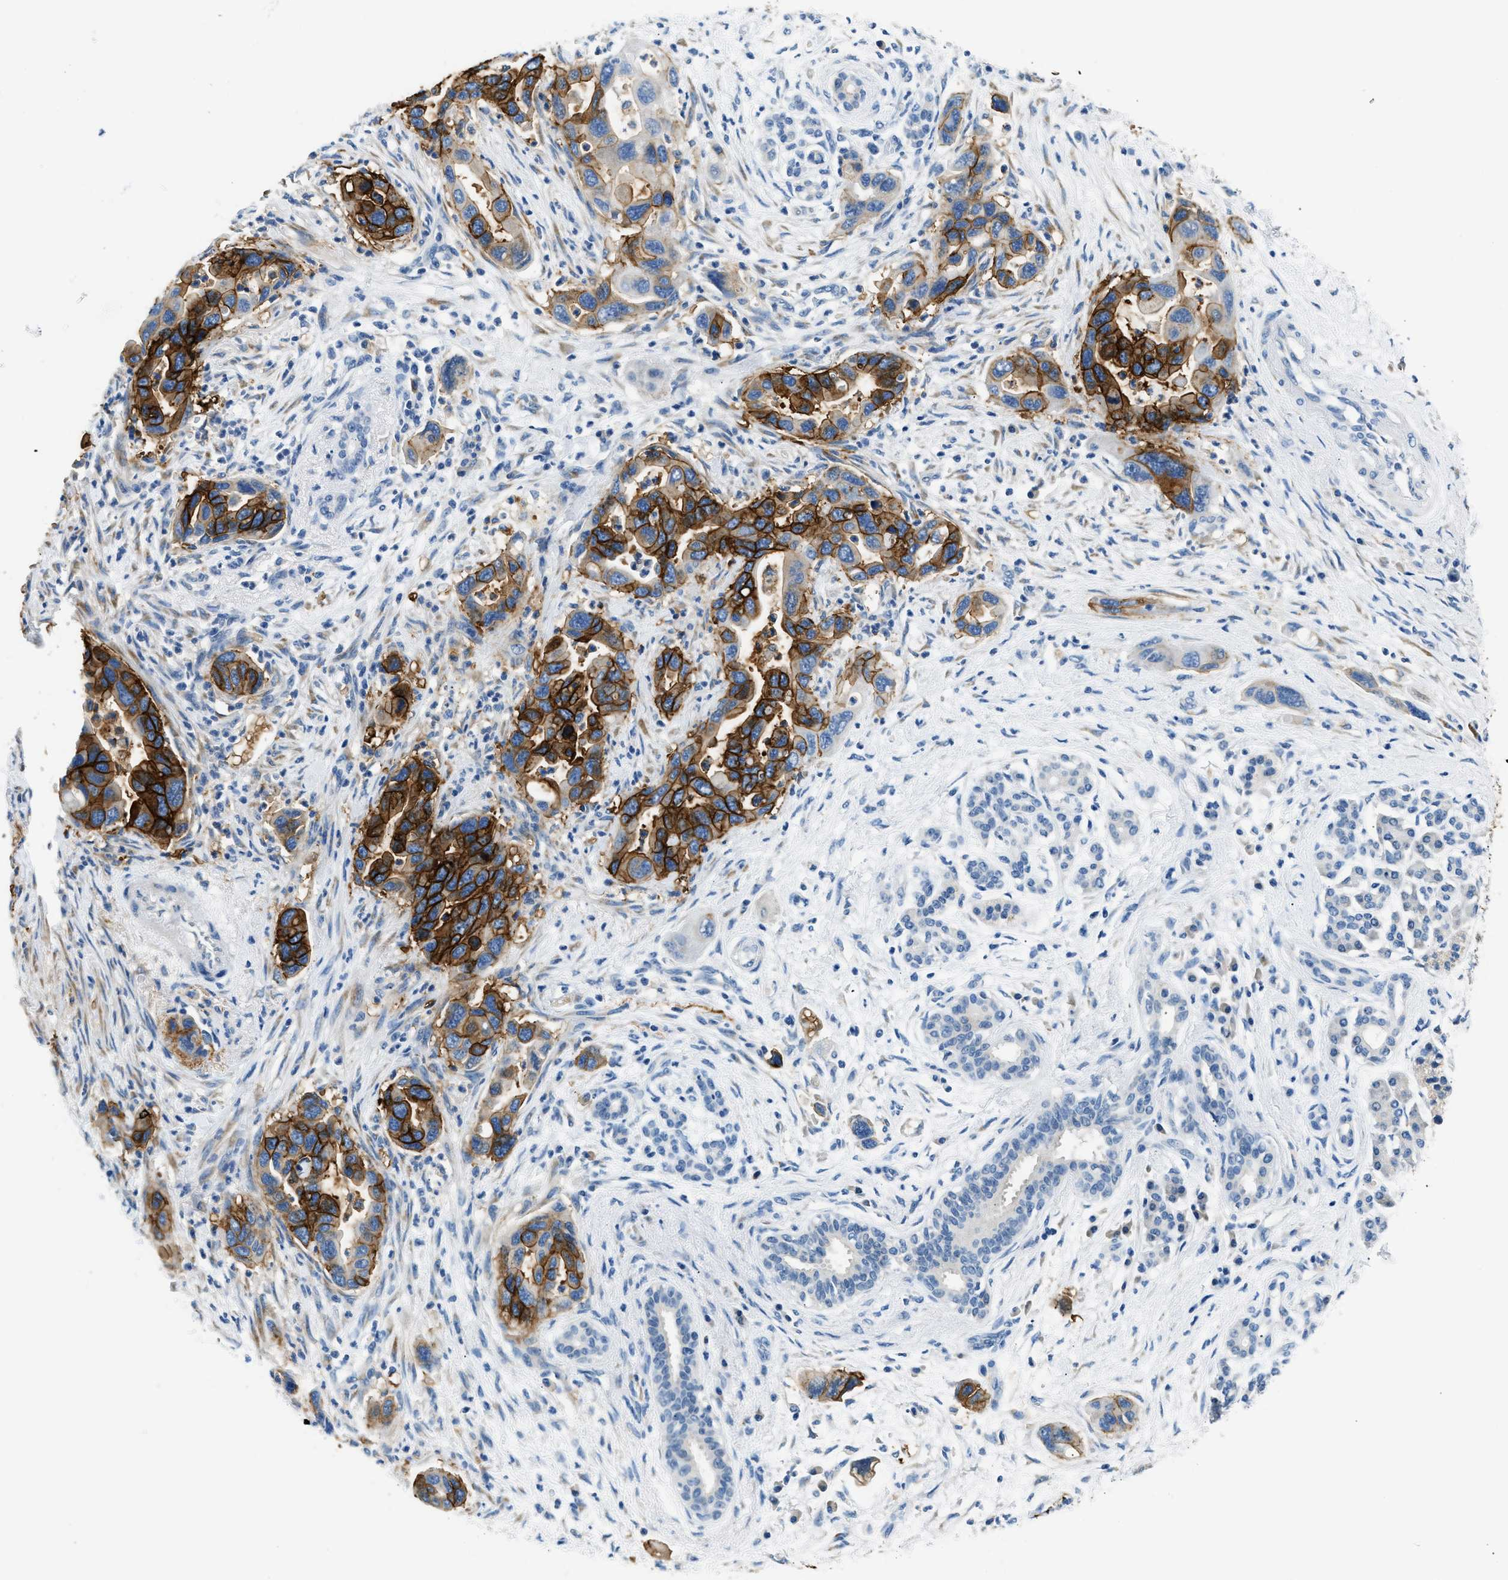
{"staining": {"intensity": "strong", "quantity": ">75%", "location": "cytoplasmic/membranous"}, "tissue": "pancreatic cancer", "cell_type": "Tumor cells", "image_type": "cancer", "snomed": [{"axis": "morphology", "description": "Normal tissue, NOS"}, {"axis": "morphology", "description": "Adenocarcinoma, NOS"}, {"axis": "topography", "description": "Pancreas"}], "caption": "Tumor cells display strong cytoplasmic/membranous positivity in approximately >75% of cells in pancreatic cancer (adenocarcinoma).", "gene": "CLDN18", "patient": {"sex": "female", "age": 71}}